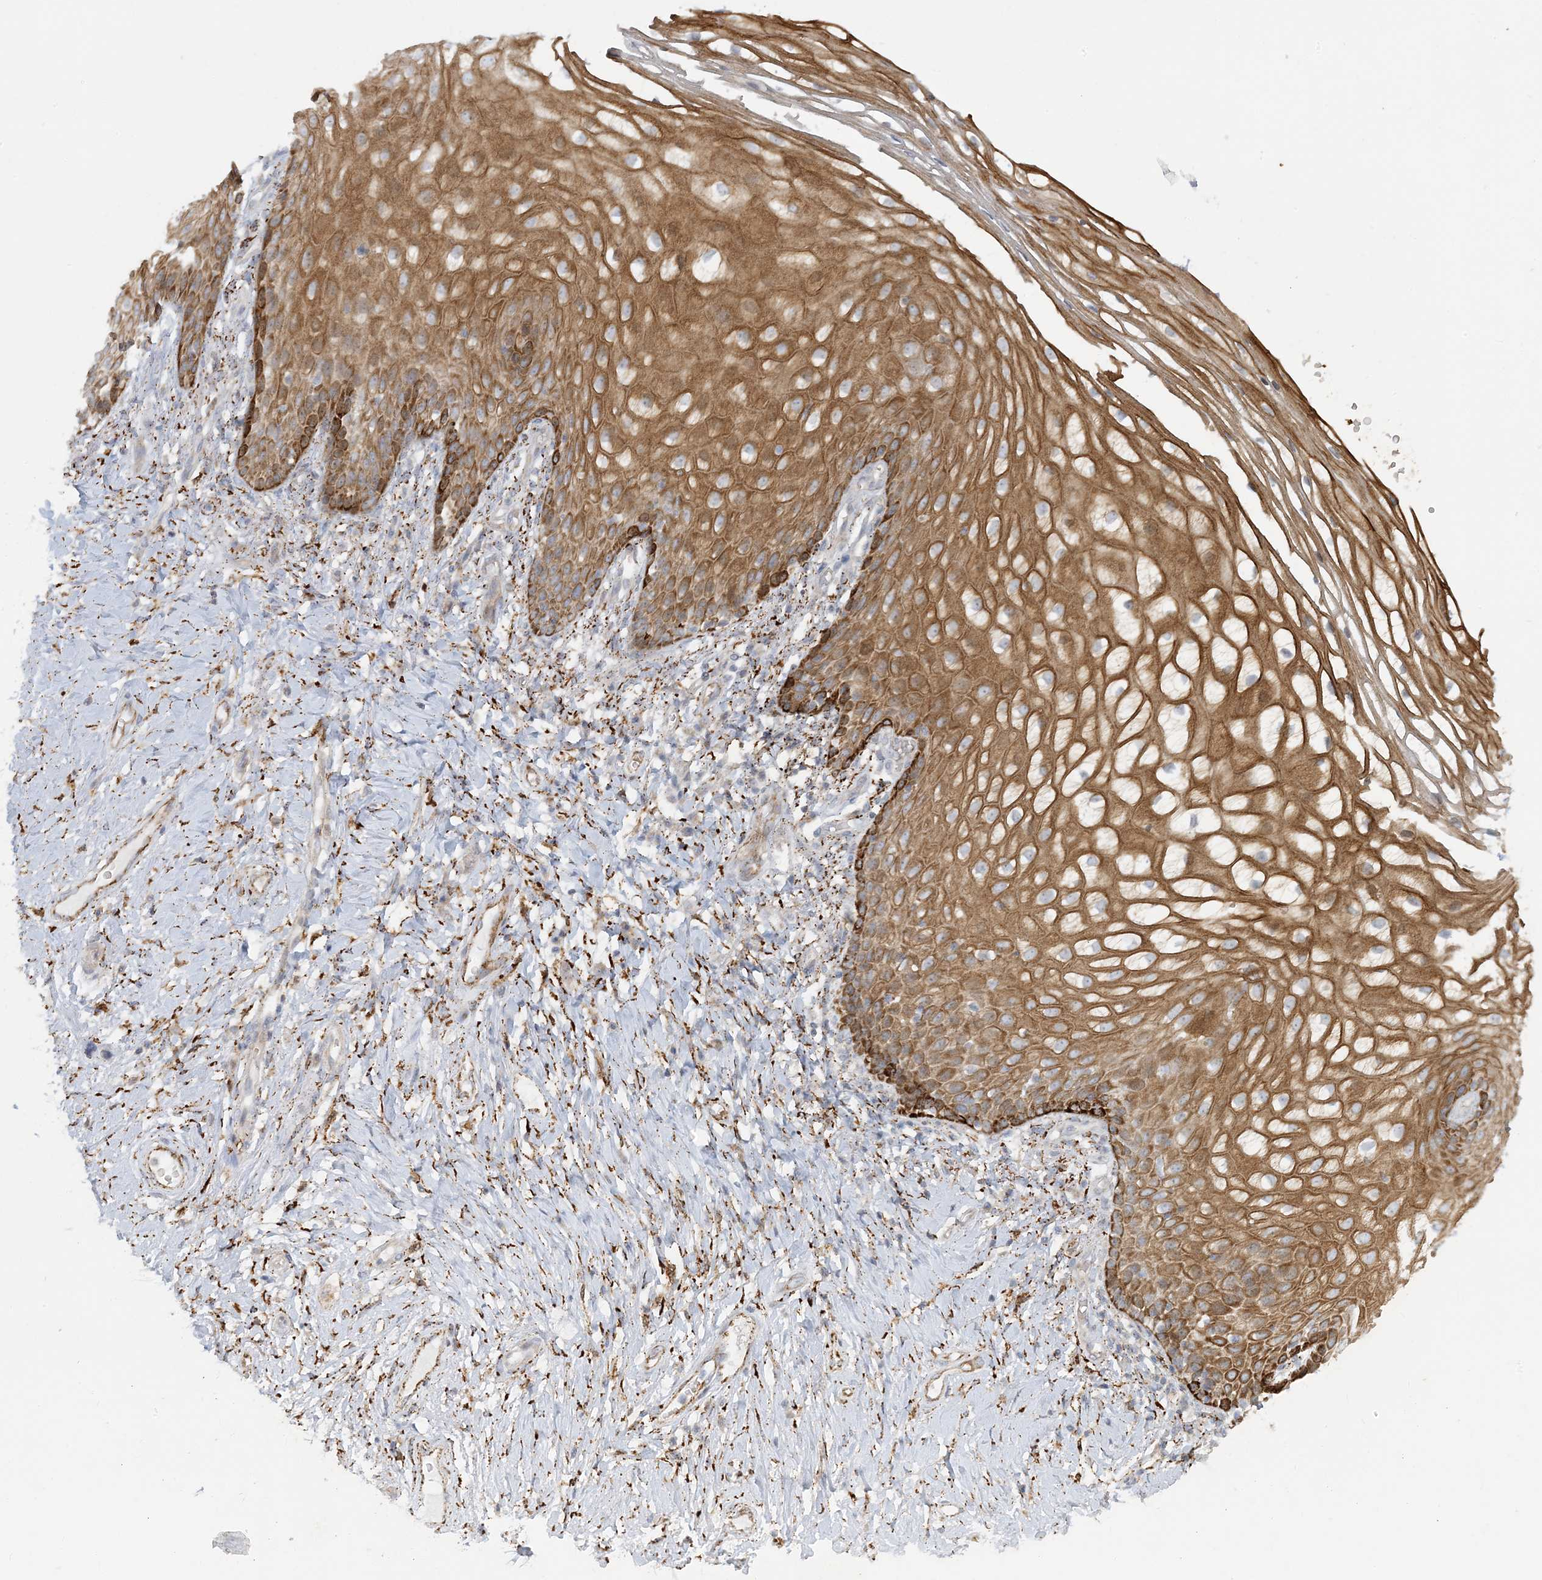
{"staining": {"intensity": "strong", "quantity": ">75%", "location": "cytoplasmic/membranous"}, "tissue": "vagina", "cell_type": "Squamous epithelial cells", "image_type": "normal", "snomed": [{"axis": "morphology", "description": "Normal tissue, NOS"}, {"axis": "topography", "description": "Vagina"}], "caption": "This image exhibits immunohistochemistry staining of normal human vagina, with high strong cytoplasmic/membranous expression in approximately >75% of squamous epithelial cells.", "gene": "LTN1", "patient": {"sex": "female", "age": 60}}